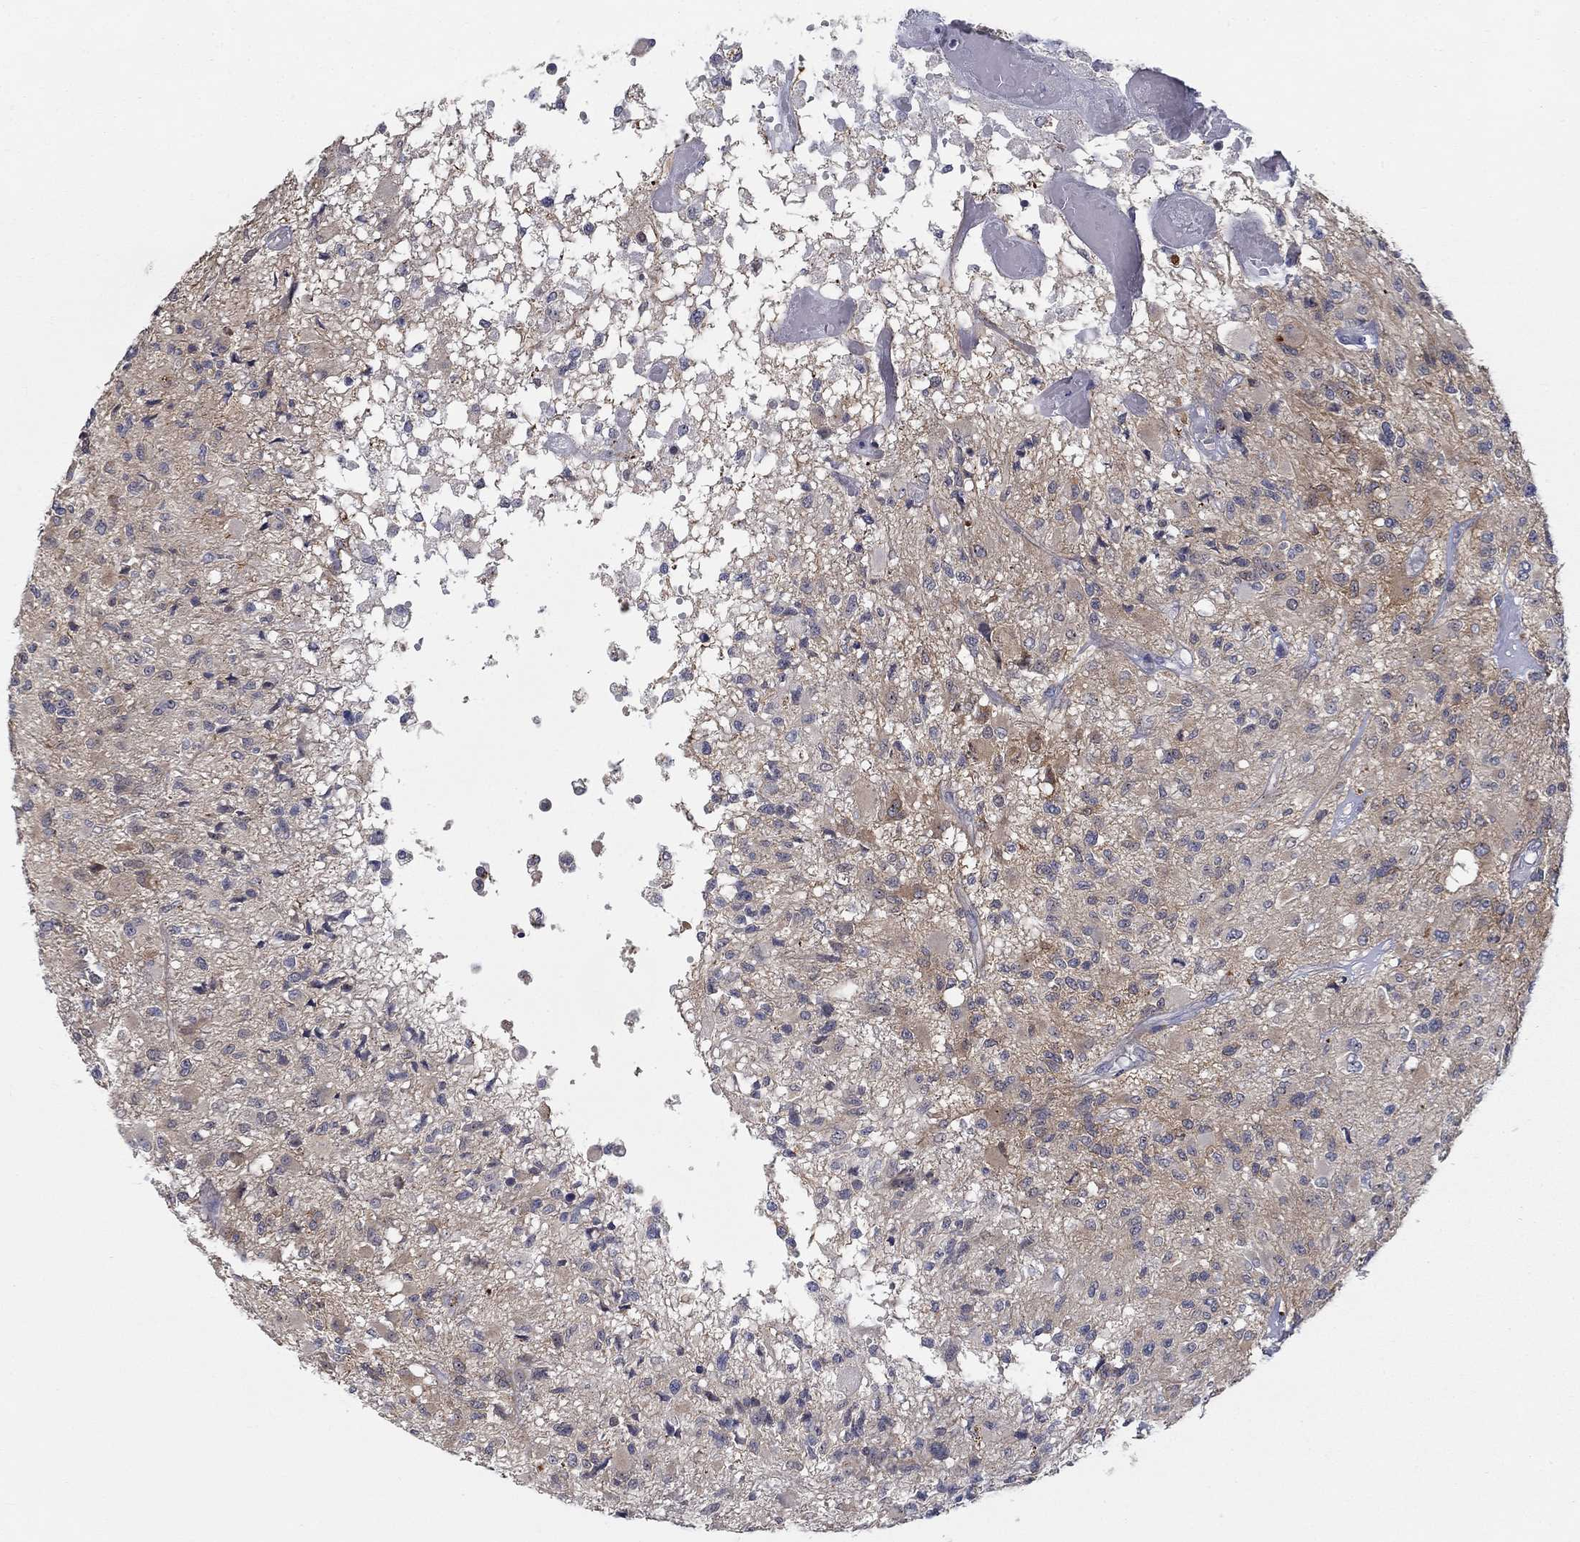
{"staining": {"intensity": "negative", "quantity": "none", "location": "none"}, "tissue": "glioma", "cell_type": "Tumor cells", "image_type": "cancer", "snomed": [{"axis": "morphology", "description": "Glioma, malignant, High grade"}, {"axis": "topography", "description": "Brain"}], "caption": "An IHC histopathology image of glioma is shown. There is no staining in tumor cells of glioma.", "gene": "MTSS2", "patient": {"sex": "female", "age": 63}}